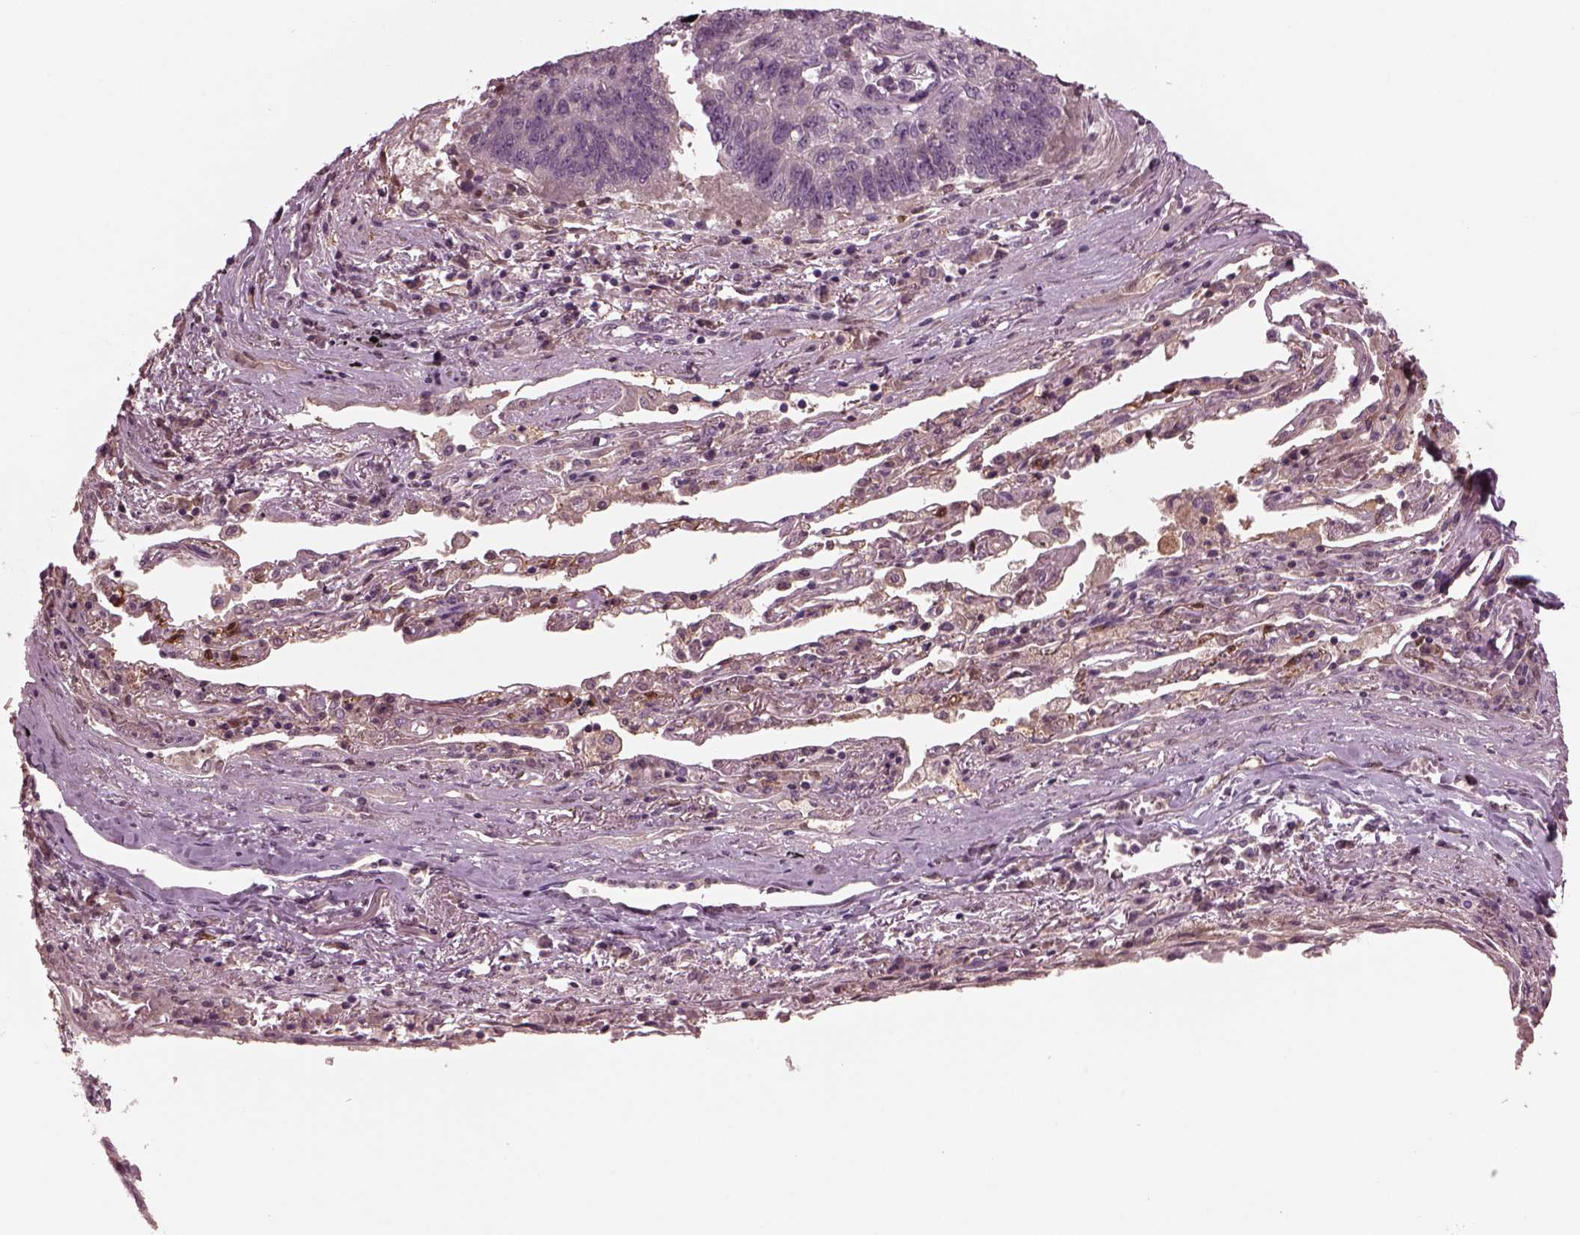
{"staining": {"intensity": "negative", "quantity": "none", "location": "none"}, "tissue": "lung cancer", "cell_type": "Tumor cells", "image_type": "cancer", "snomed": [{"axis": "morphology", "description": "Squamous cell carcinoma, NOS"}, {"axis": "topography", "description": "Lung"}], "caption": "Image shows no significant protein staining in tumor cells of lung squamous cell carcinoma.", "gene": "PORCN", "patient": {"sex": "male", "age": 73}}